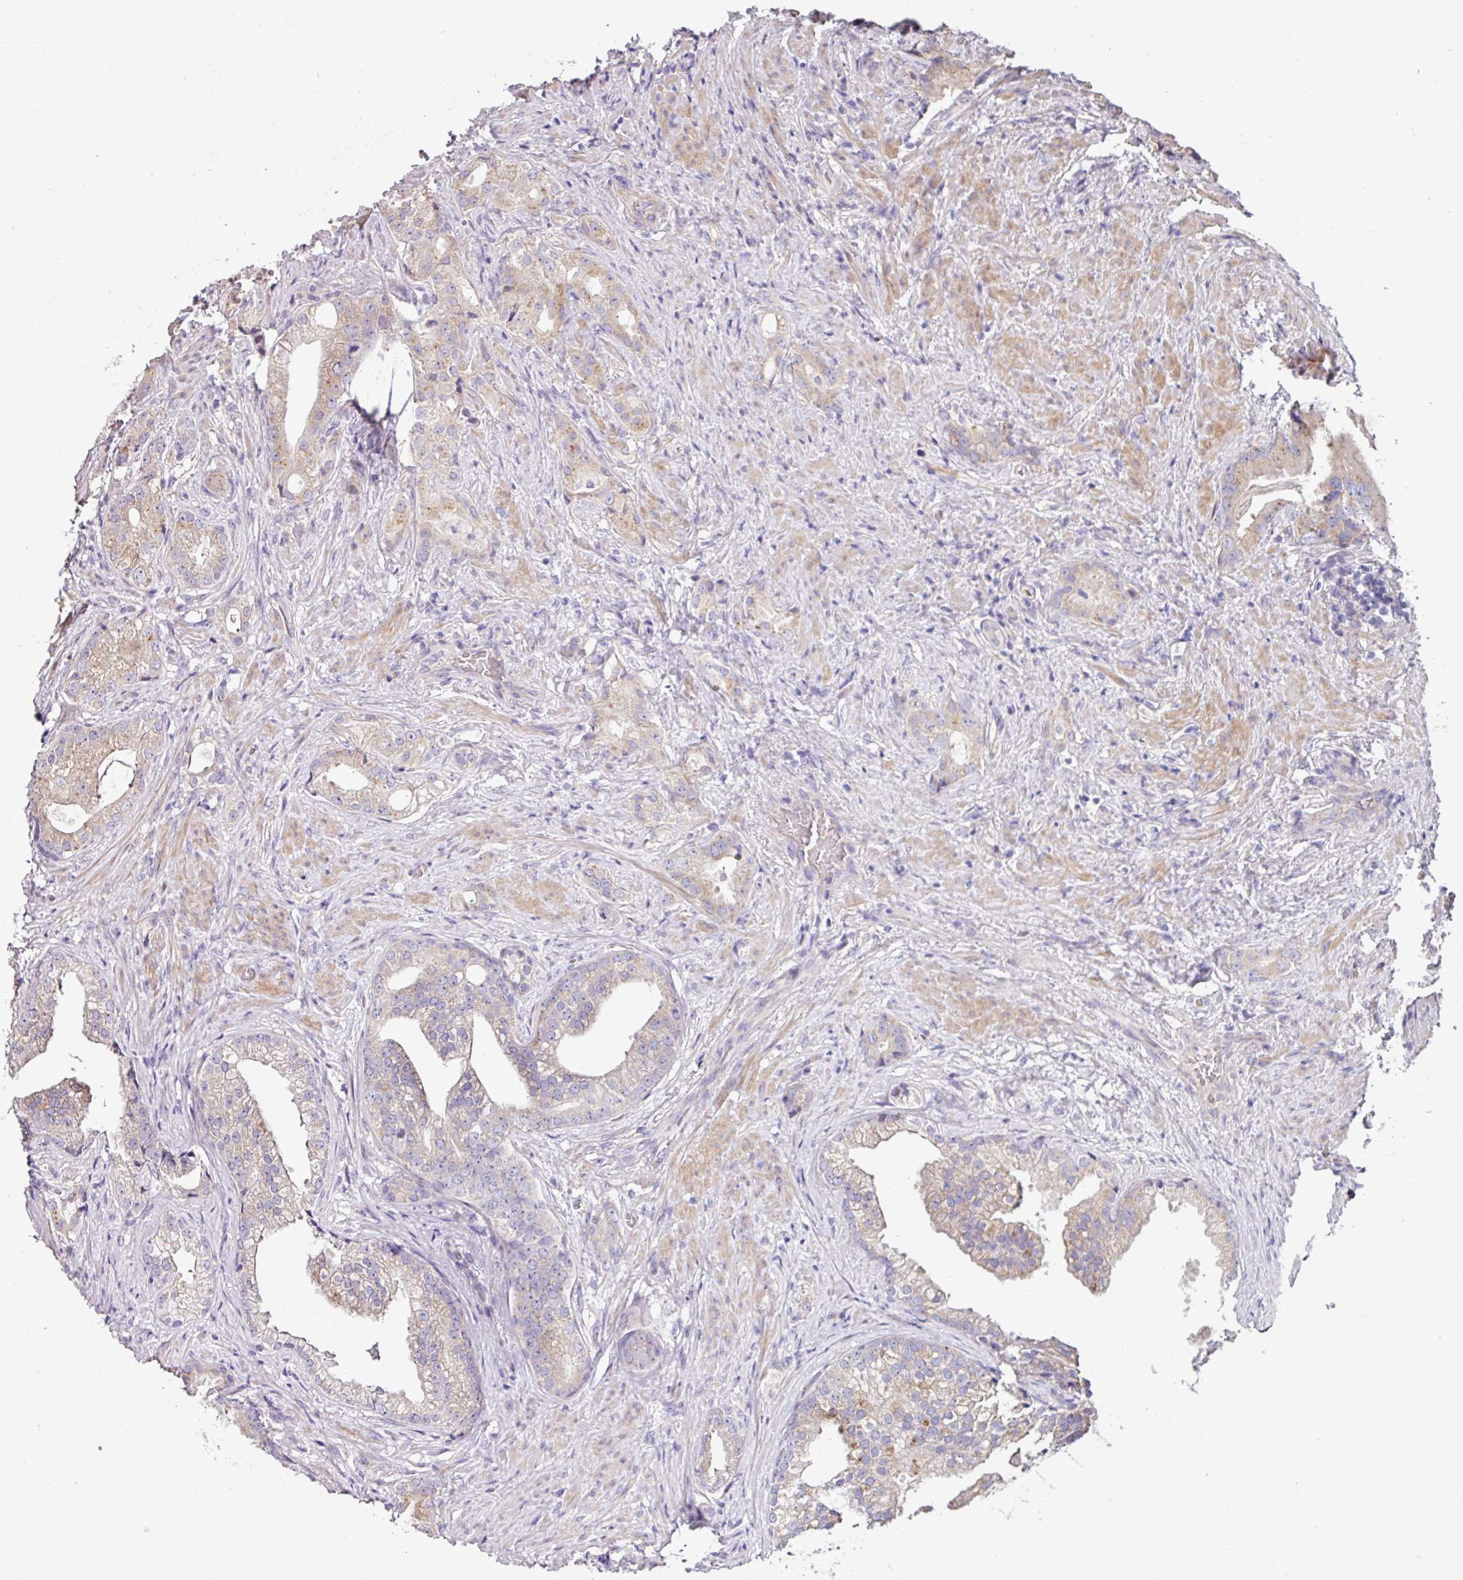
{"staining": {"intensity": "moderate", "quantity": "25%-75%", "location": "cytoplasmic/membranous"}, "tissue": "prostate cancer", "cell_type": "Tumor cells", "image_type": "cancer", "snomed": [{"axis": "morphology", "description": "Adenocarcinoma, Low grade"}, {"axis": "topography", "description": "Prostate"}], "caption": "Moderate cytoplasmic/membranous positivity is identified in about 25%-75% of tumor cells in prostate cancer (adenocarcinoma (low-grade)).", "gene": "LRRC9", "patient": {"sex": "male", "age": 71}}